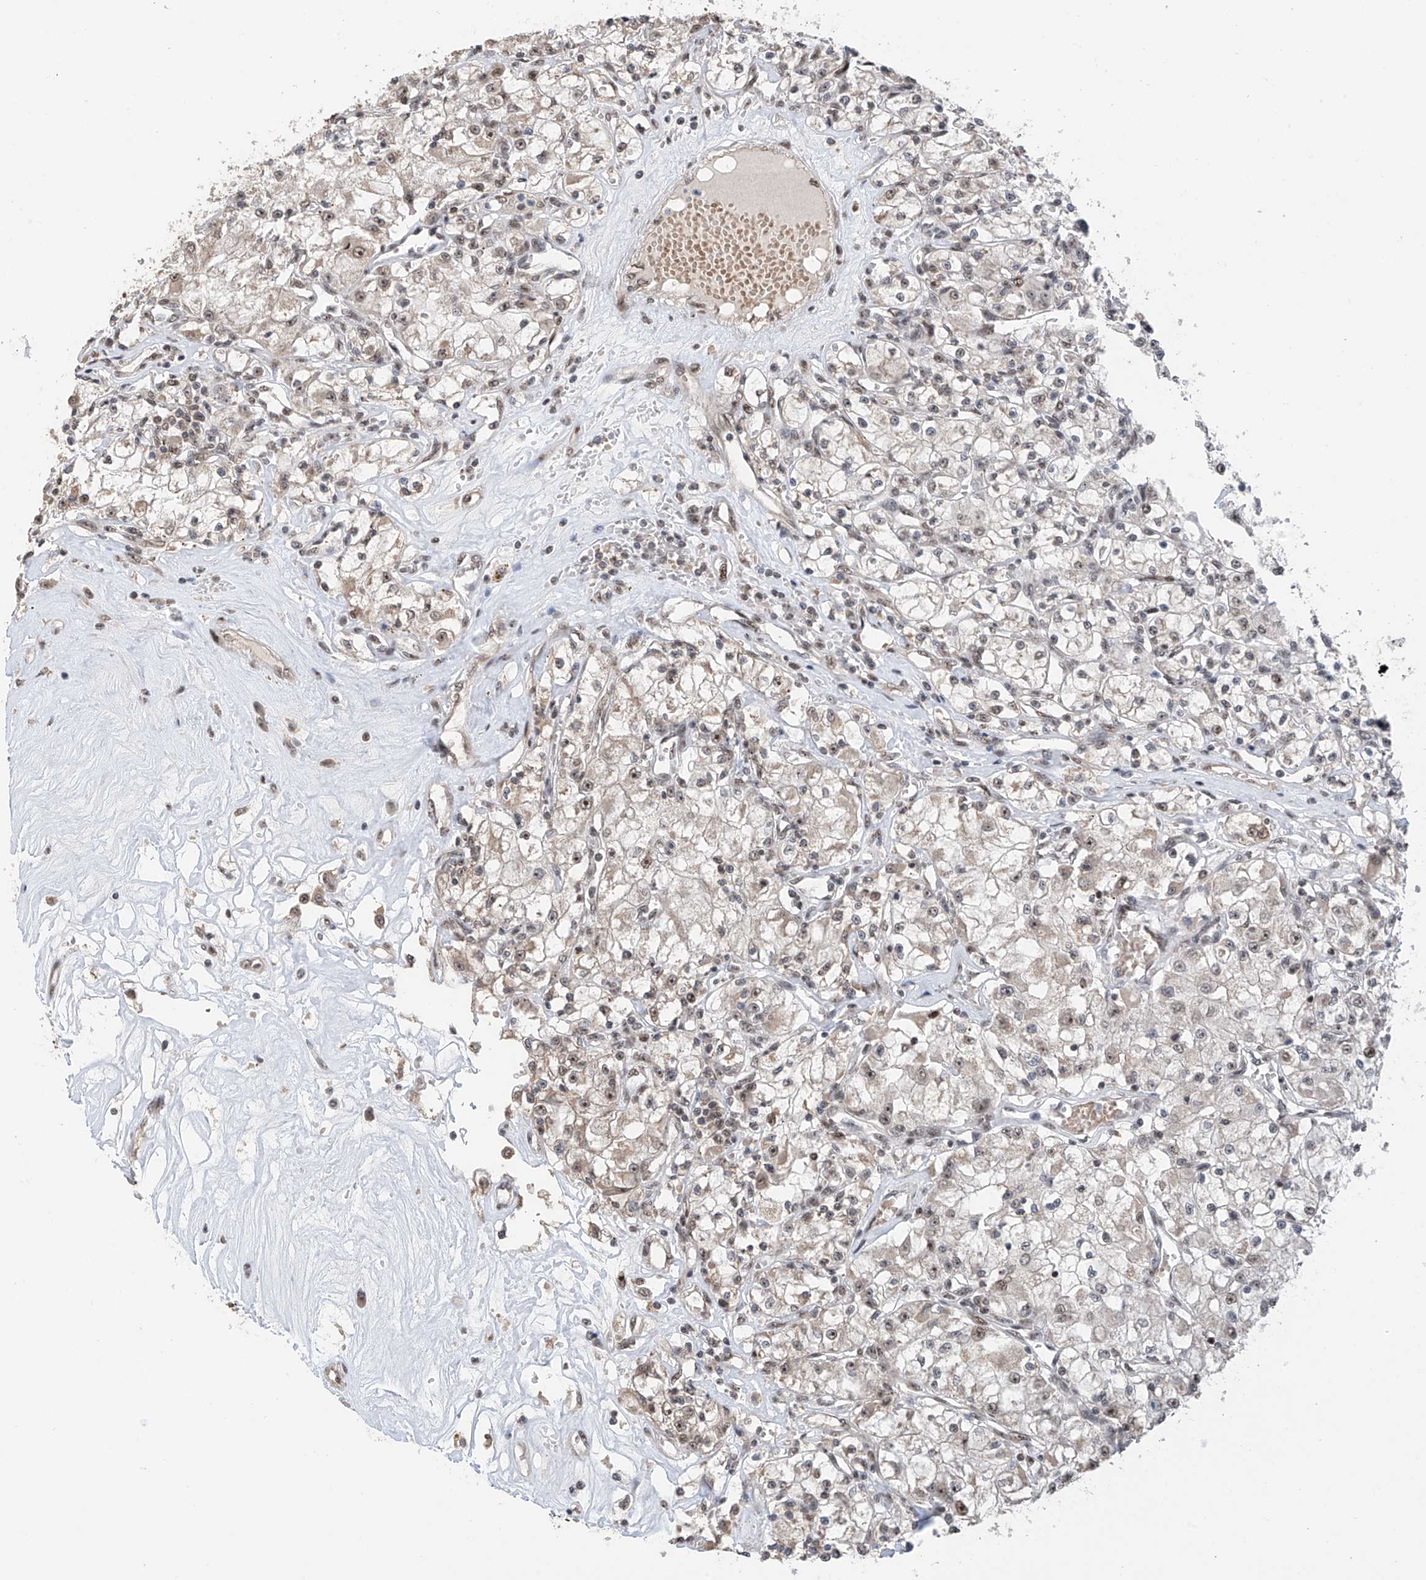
{"staining": {"intensity": "weak", "quantity": "<25%", "location": "nuclear"}, "tissue": "renal cancer", "cell_type": "Tumor cells", "image_type": "cancer", "snomed": [{"axis": "morphology", "description": "Adenocarcinoma, NOS"}, {"axis": "topography", "description": "Kidney"}], "caption": "Immunohistochemical staining of human renal cancer exhibits no significant expression in tumor cells.", "gene": "C1orf131", "patient": {"sex": "female", "age": 59}}